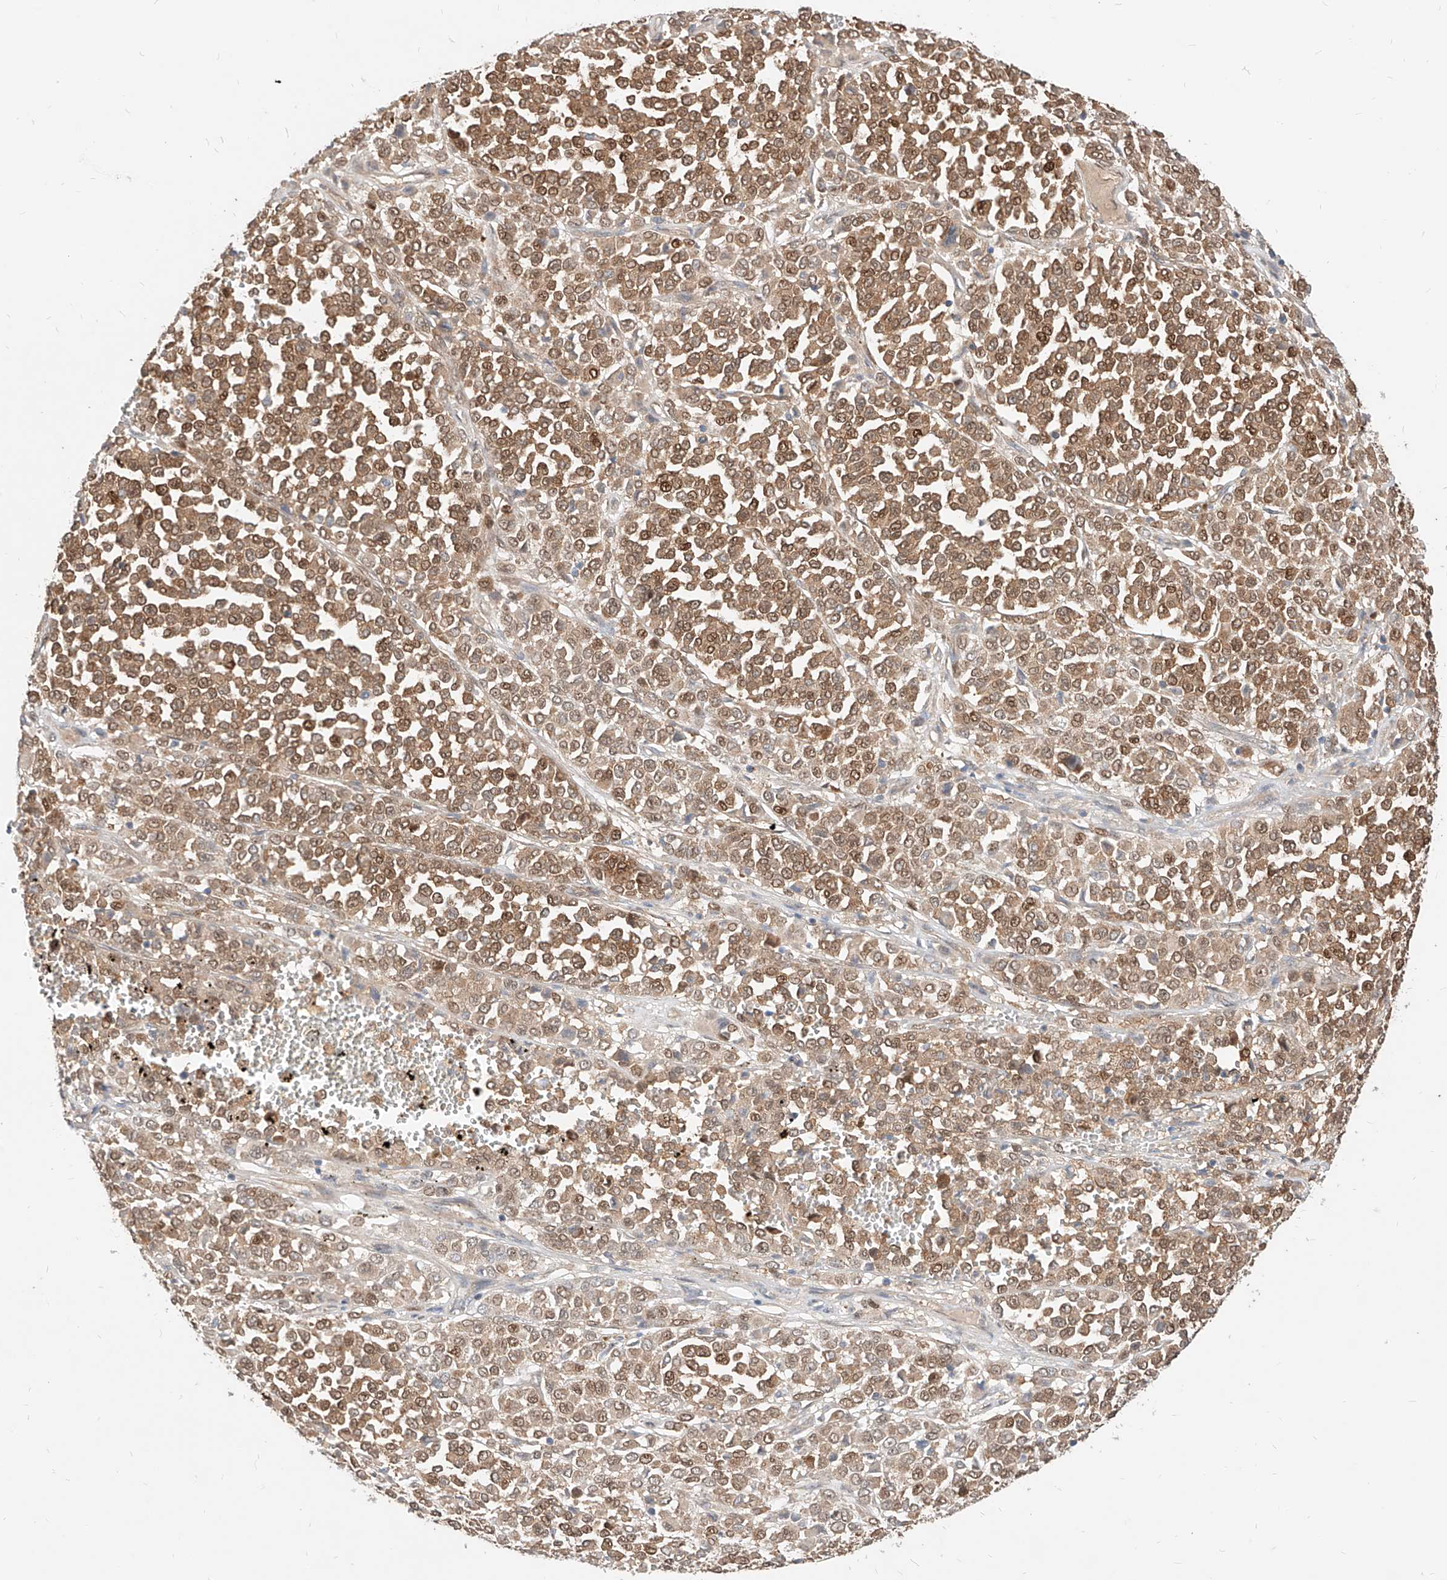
{"staining": {"intensity": "moderate", "quantity": ">75%", "location": "cytoplasmic/membranous,nuclear"}, "tissue": "melanoma", "cell_type": "Tumor cells", "image_type": "cancer", "snomed": [{"axis": "morphology", "description": "Malignant melanoma, Metastatic site"}, {"axis": "topography", "description": "Pancreas"}], "caption": "IHC staining of malignant melanoma (metastatic site), which displays medium levels of moderate cytoplasmic/membranous and nuclear staining in approximately >75% of tumor cells indicating moderate cytoplasmic/membranous and nuclear protein expression. The staining was performed using DAB (brown) for protein detection and nuclei were counterstained in hematoxylin (blue).", "gene": "TSNAX", "patient": {"sex": "female", "age": 30}}